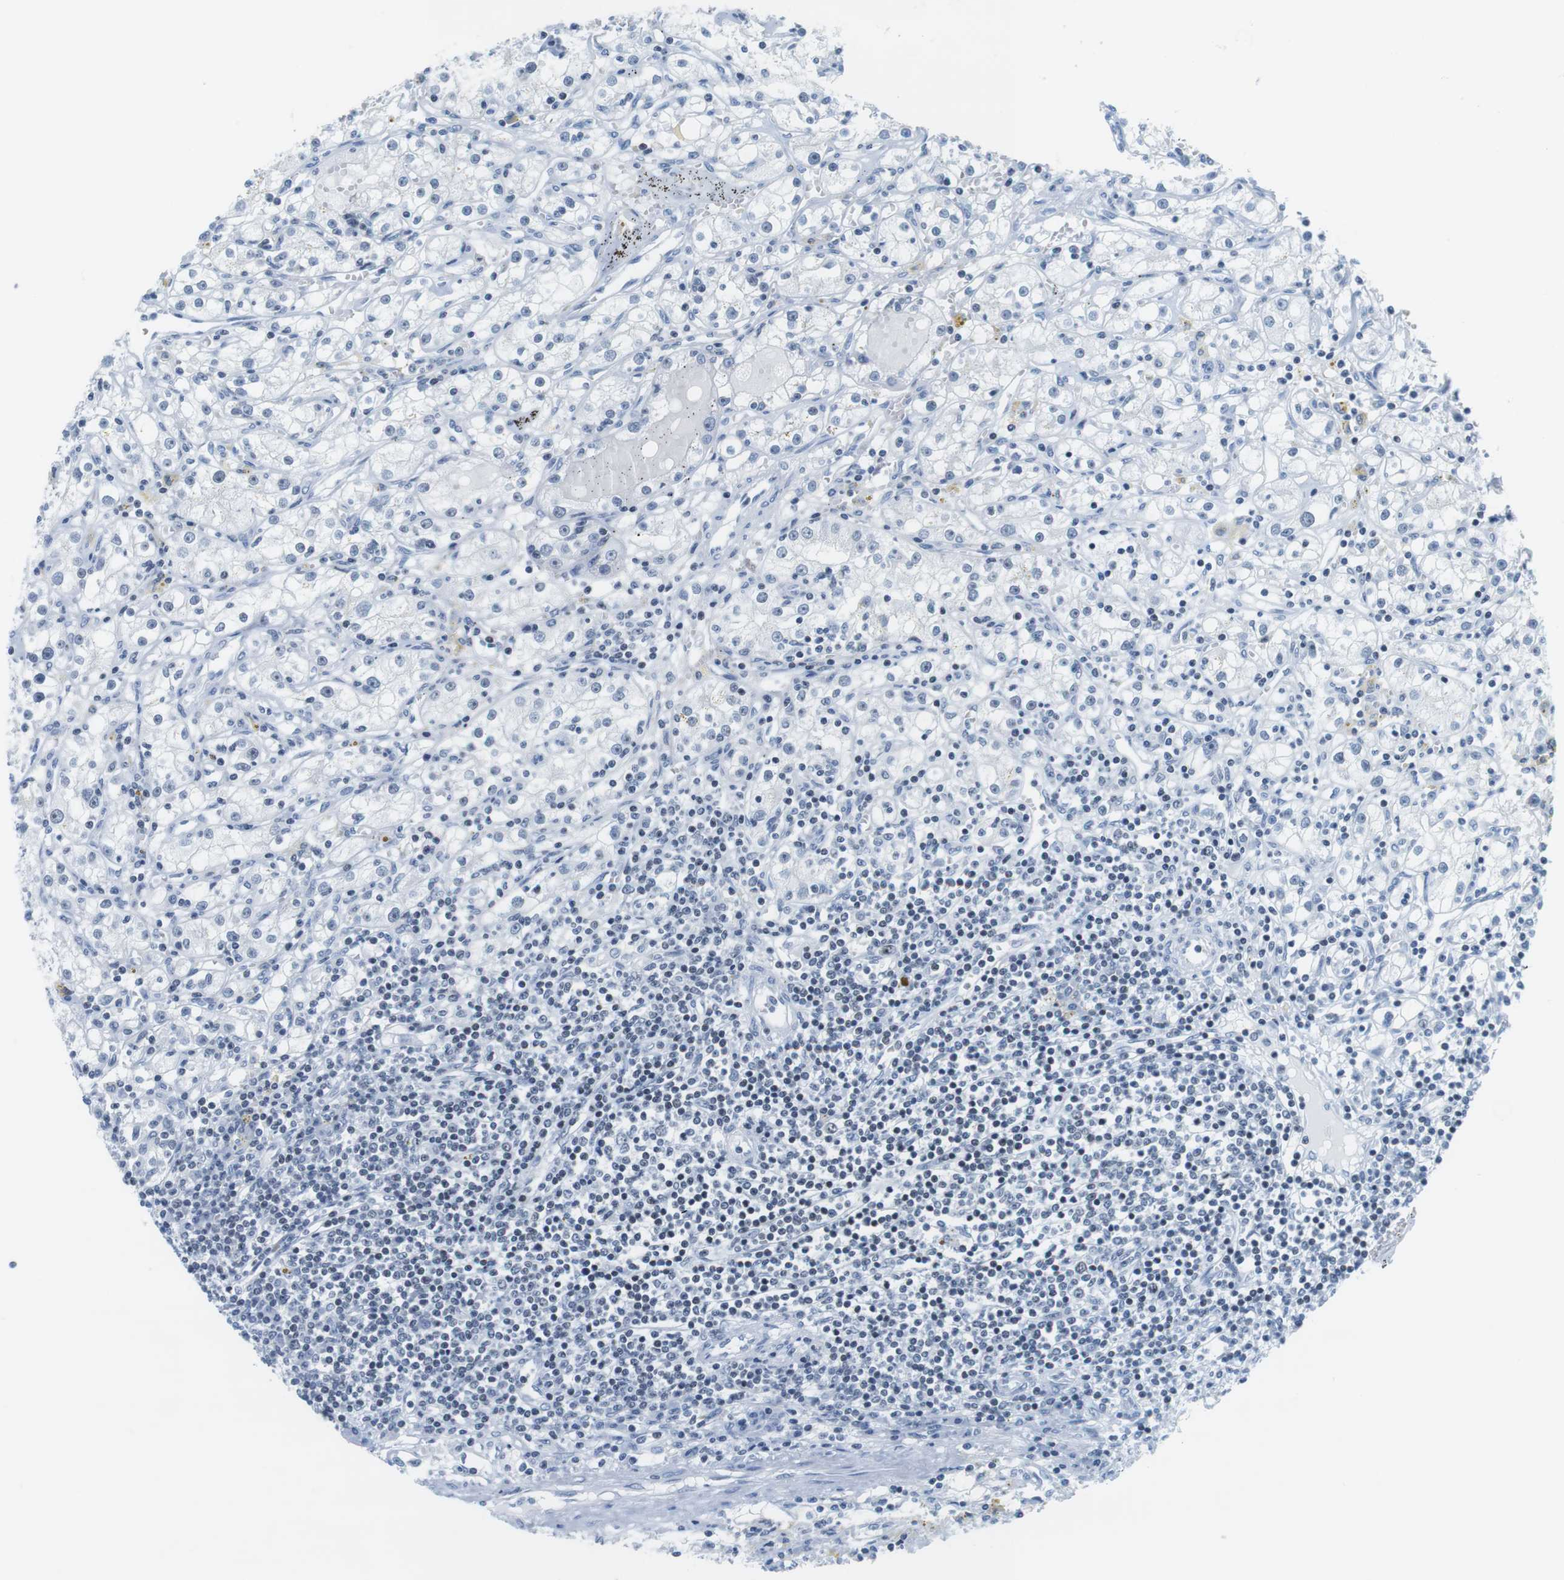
{"staining": {"intensity": "negative", "quantity": "none", "location": "none"}, "tissue": "renal cancer", "cell_type": "Tumor cells", "image_type": "cancer", "snomed": [{"axis": "morphology", "description": "Adenocarcinoma, NOS"}, {"axis": "topography", "description": "Kidney"}], "caption": "Immunohistochemical staining of human renal cancer displays no significant positivity in tumor cells. (DAB (3,3'-diaminobenzidine) immunohistochemistry visualized using brightfield microscopy, high magnification).", "gene": "NIFK", "patient": {"sex": "male", "age": 56}}